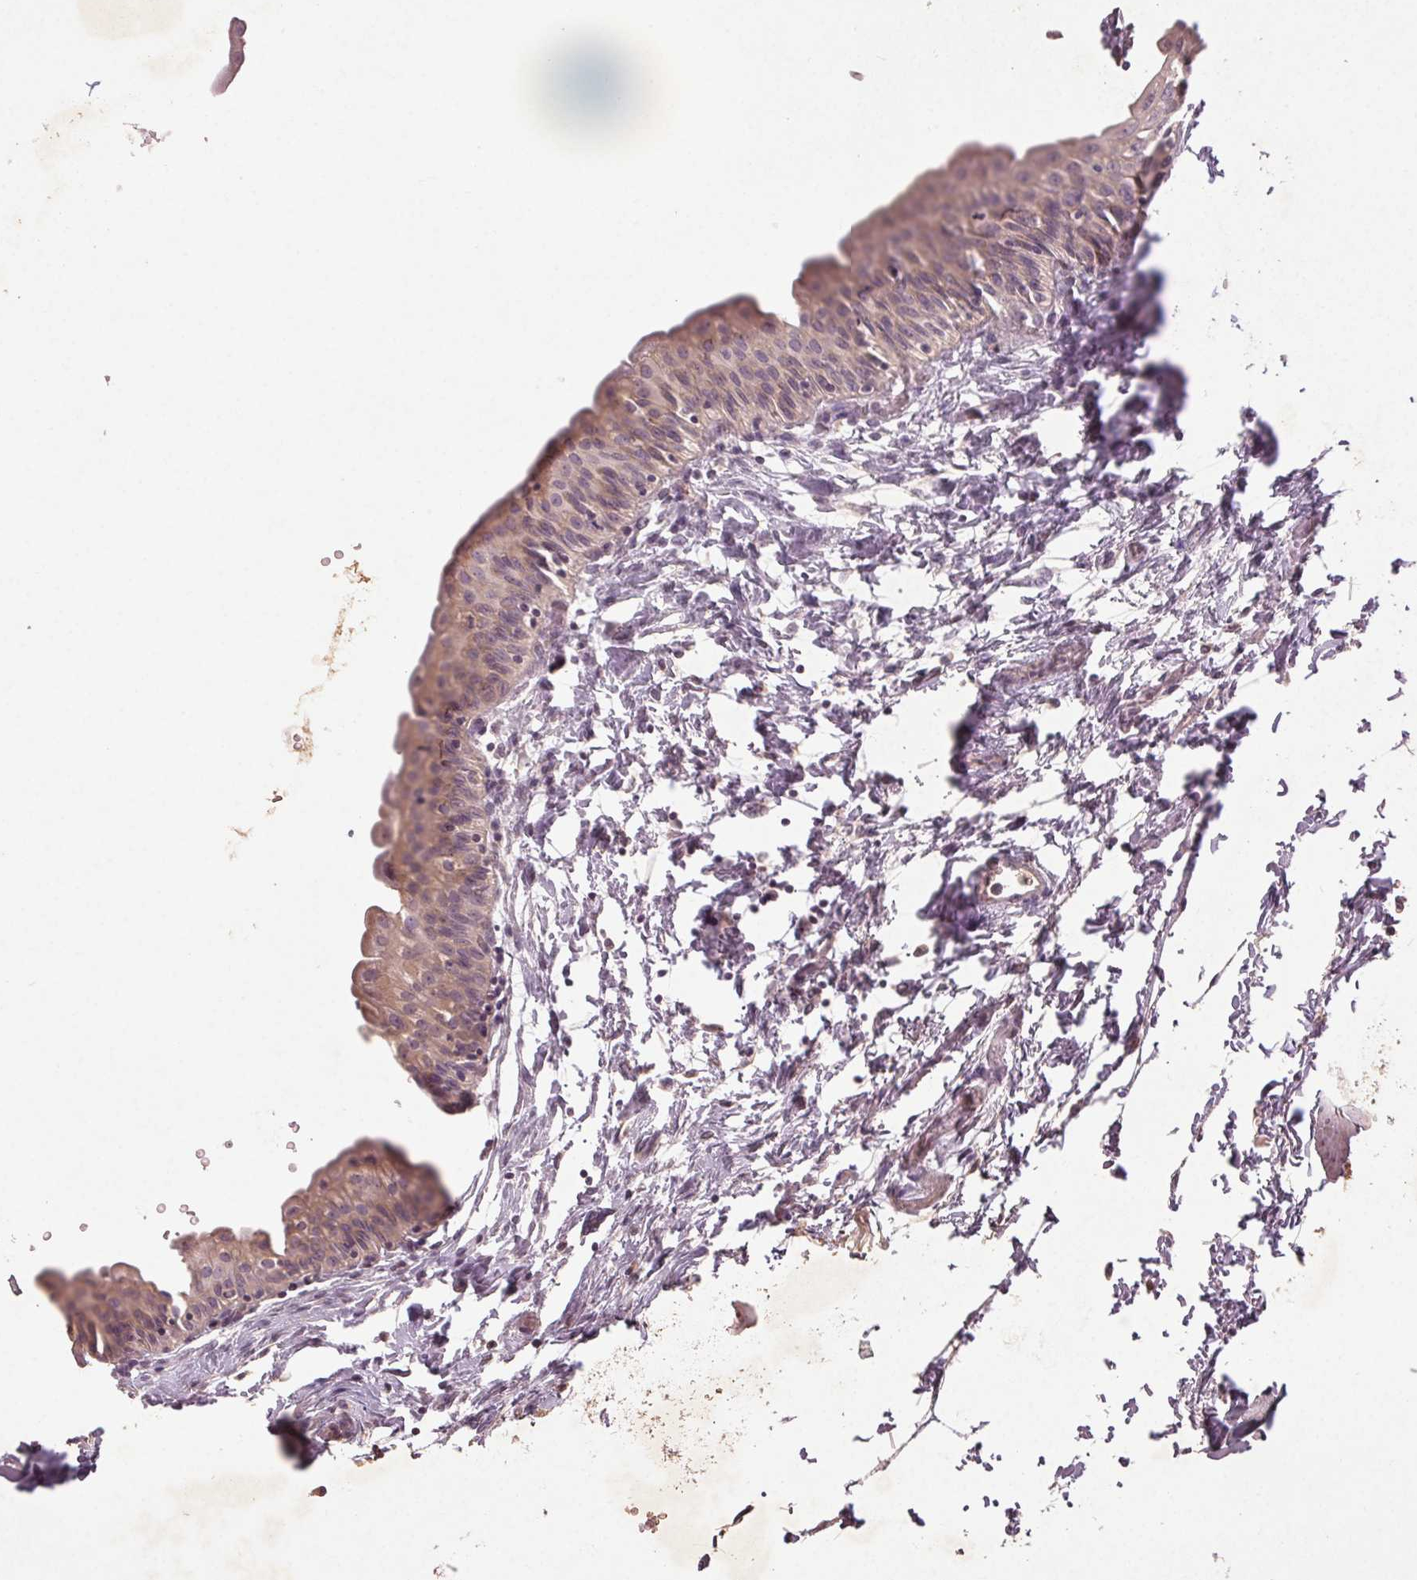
{"staining": {"intensity": "weak", "quantity": "25%-75%", "location": "cytoplasmic/membranous"}, "tissue": "urinary bladder", "cell_type": "Urothelial cells", "image_type": "normal", "snomed": [{"axis": "morphology", "description": "Normal tissue, NOS"}, {"axis": "topography", "description": "Urinary bladder"}], "caption": "Immunohistochemical staining of unremarkable urinary bladder shows low levels of weak cytoplasmic/membranous staining in about 25%-75% of urothelial cells. (Stains: DAB in brown, nuclei in blue, Microscopy: brightfield microscopy at high magnification).", "gene": "ENSG00000255641", "patient": {"sex": "male", "age": 56}}